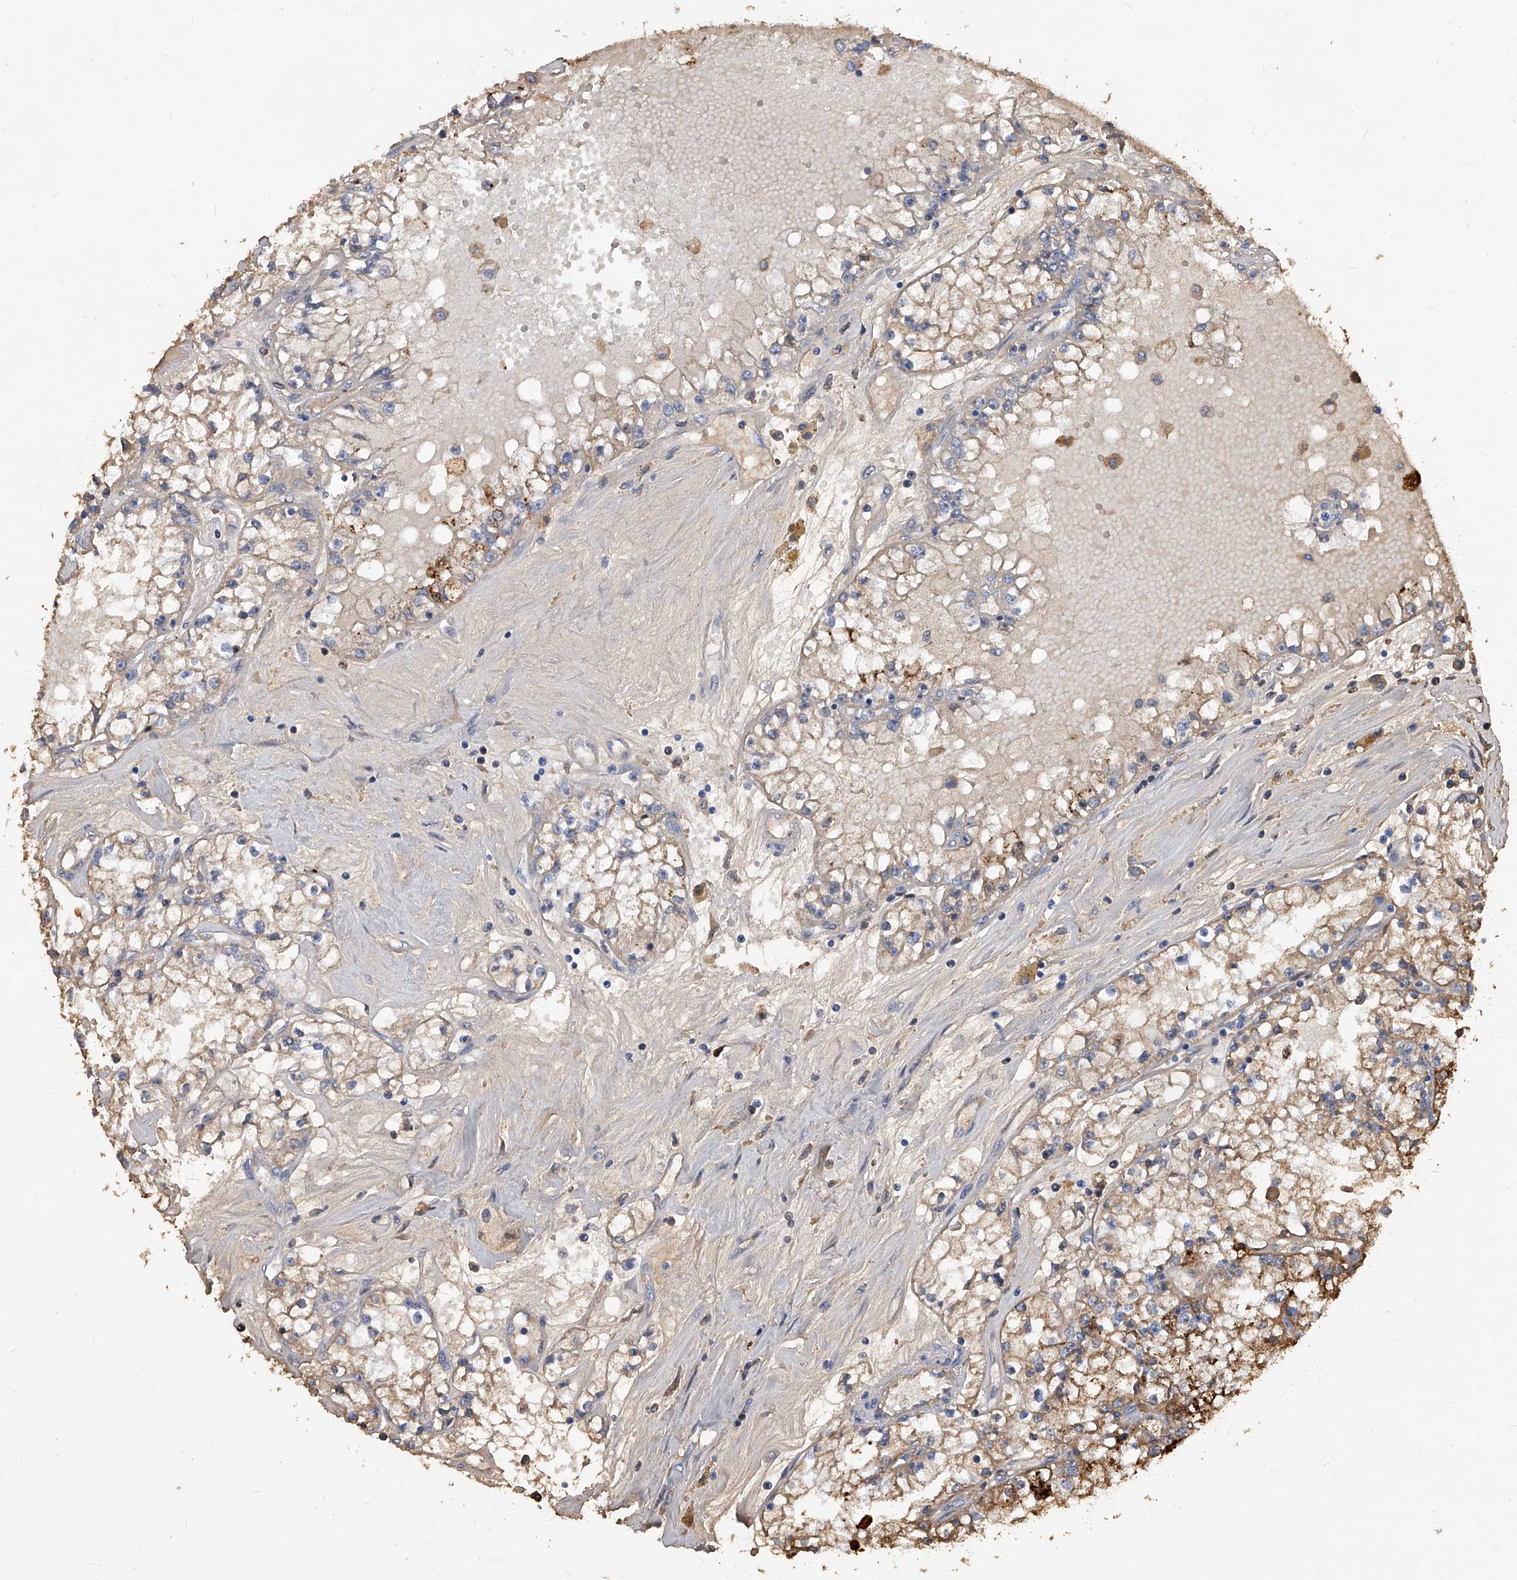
{"staining": {"intensity": "weak", "quantity": "25%-75%", "location": "cytoplasmic/membranous"}, "tissue": "renal cancer", "cell_type": "Tumor cells", "image_type": "cancer", "snomed": [{"axis": "morphology", "description": "Adenocarcinoma, NOS"}, {"axis": "topography", "description": "Kidney"}], "caption": "IHC of renal adenocarcinoma shows low levels of weak cytoplasmic/membranous positivity in about 25%-75% of tumor cells.", "gene": "ZNF25", "patient": {"sex": "male", "age": 56}}